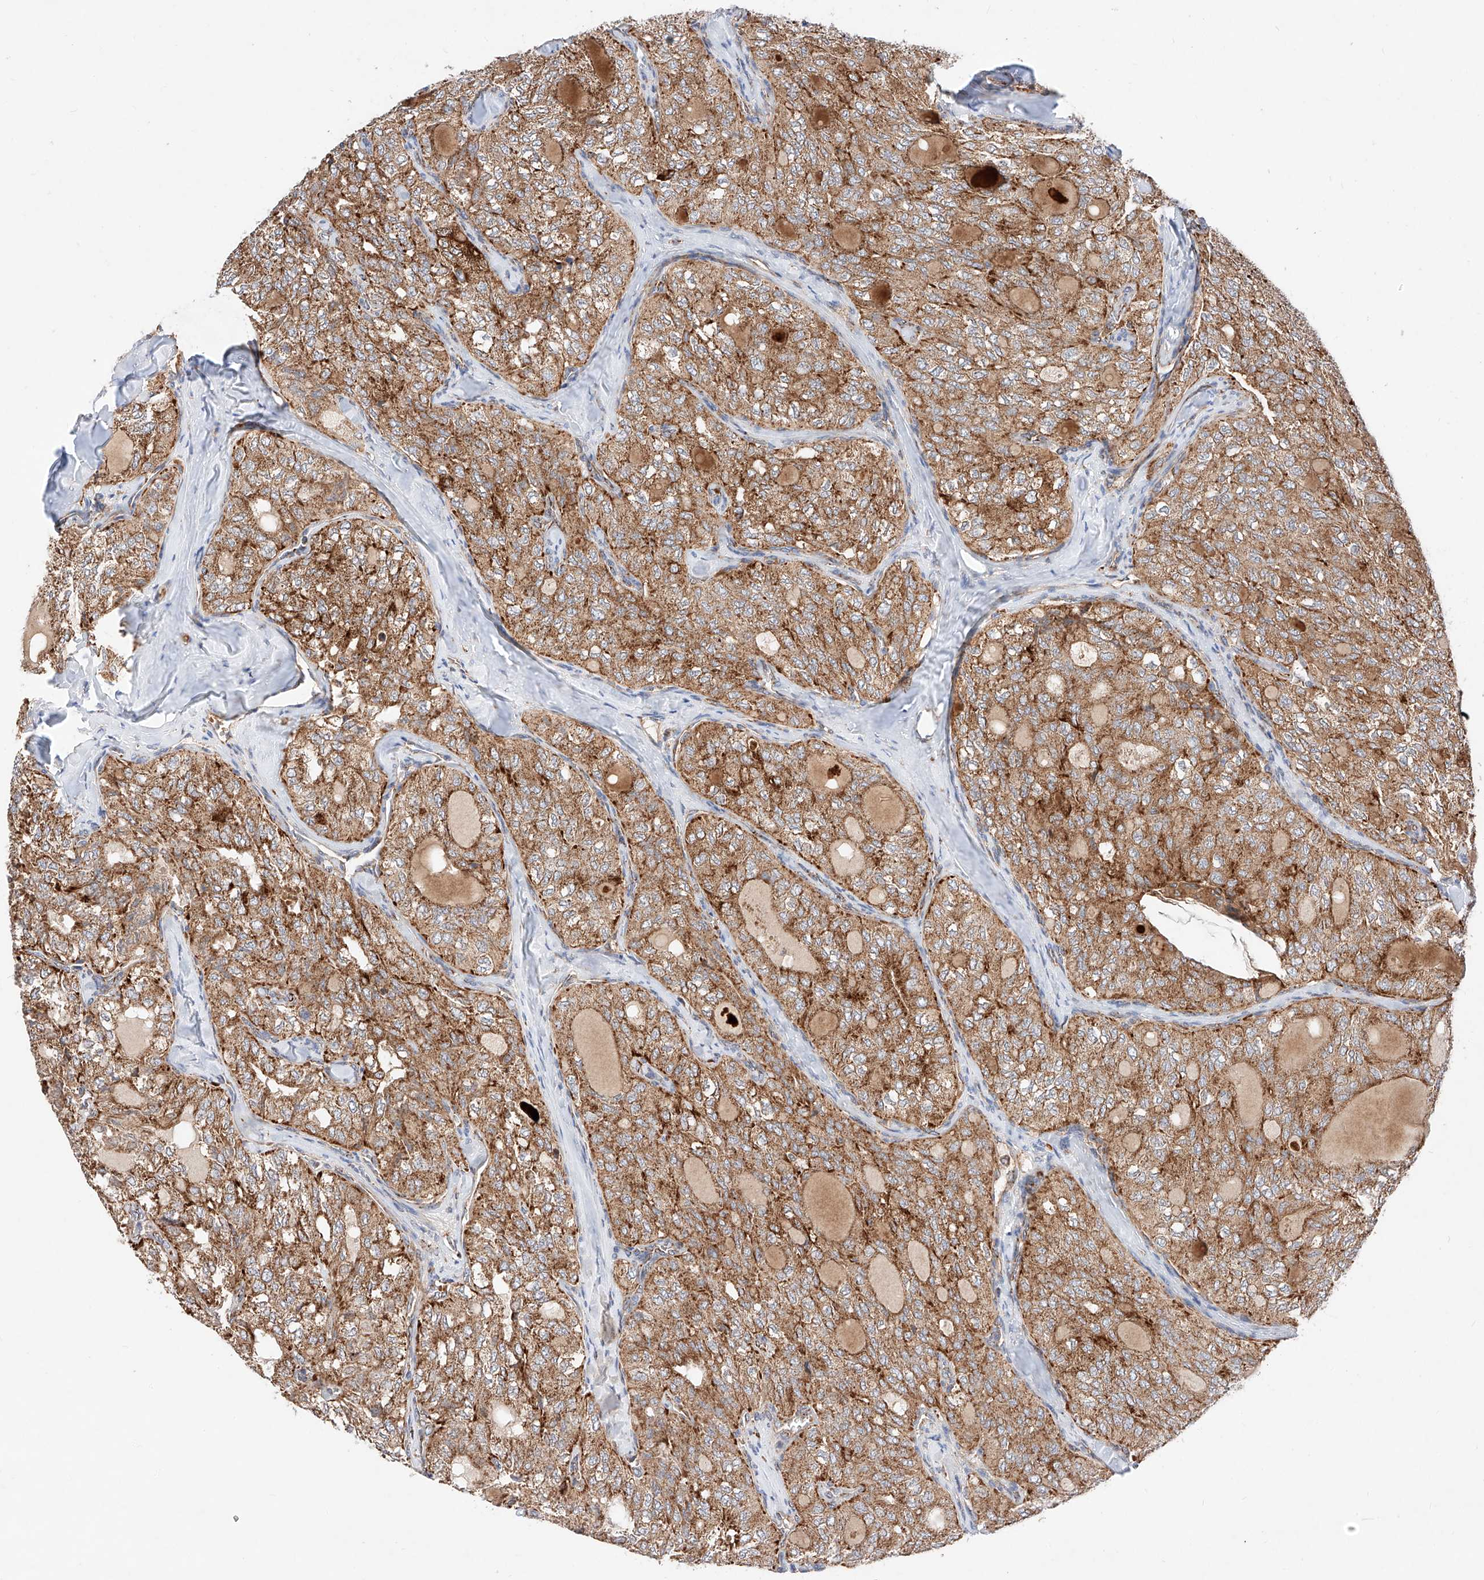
{"staining": {"intensity": "moderate", "quantity": ">75%", "location": "cytoplasmic/membranous"}, "tissue": "thyroid cancer", "cell_type": "Tumor cells", "image_type": "cancer", "snomed": [{"axis": "morphology", "description": "Follicular adenoma carcinoma, NOS"}, {"axis": "topography", "description": "Thyroid gland"}], "caption": "Immunohistochemical staining of human thyroid cancer displays moderate cytoplasmic/membranous protein staining in about >75% of tumor cells. The staining was performed using DAB, with brown indicating positive protein expression. Nuclei are stained blue with hematoxylin.", "gene": "NR1D1", "patient": {"sex": "male", "age": 75}}